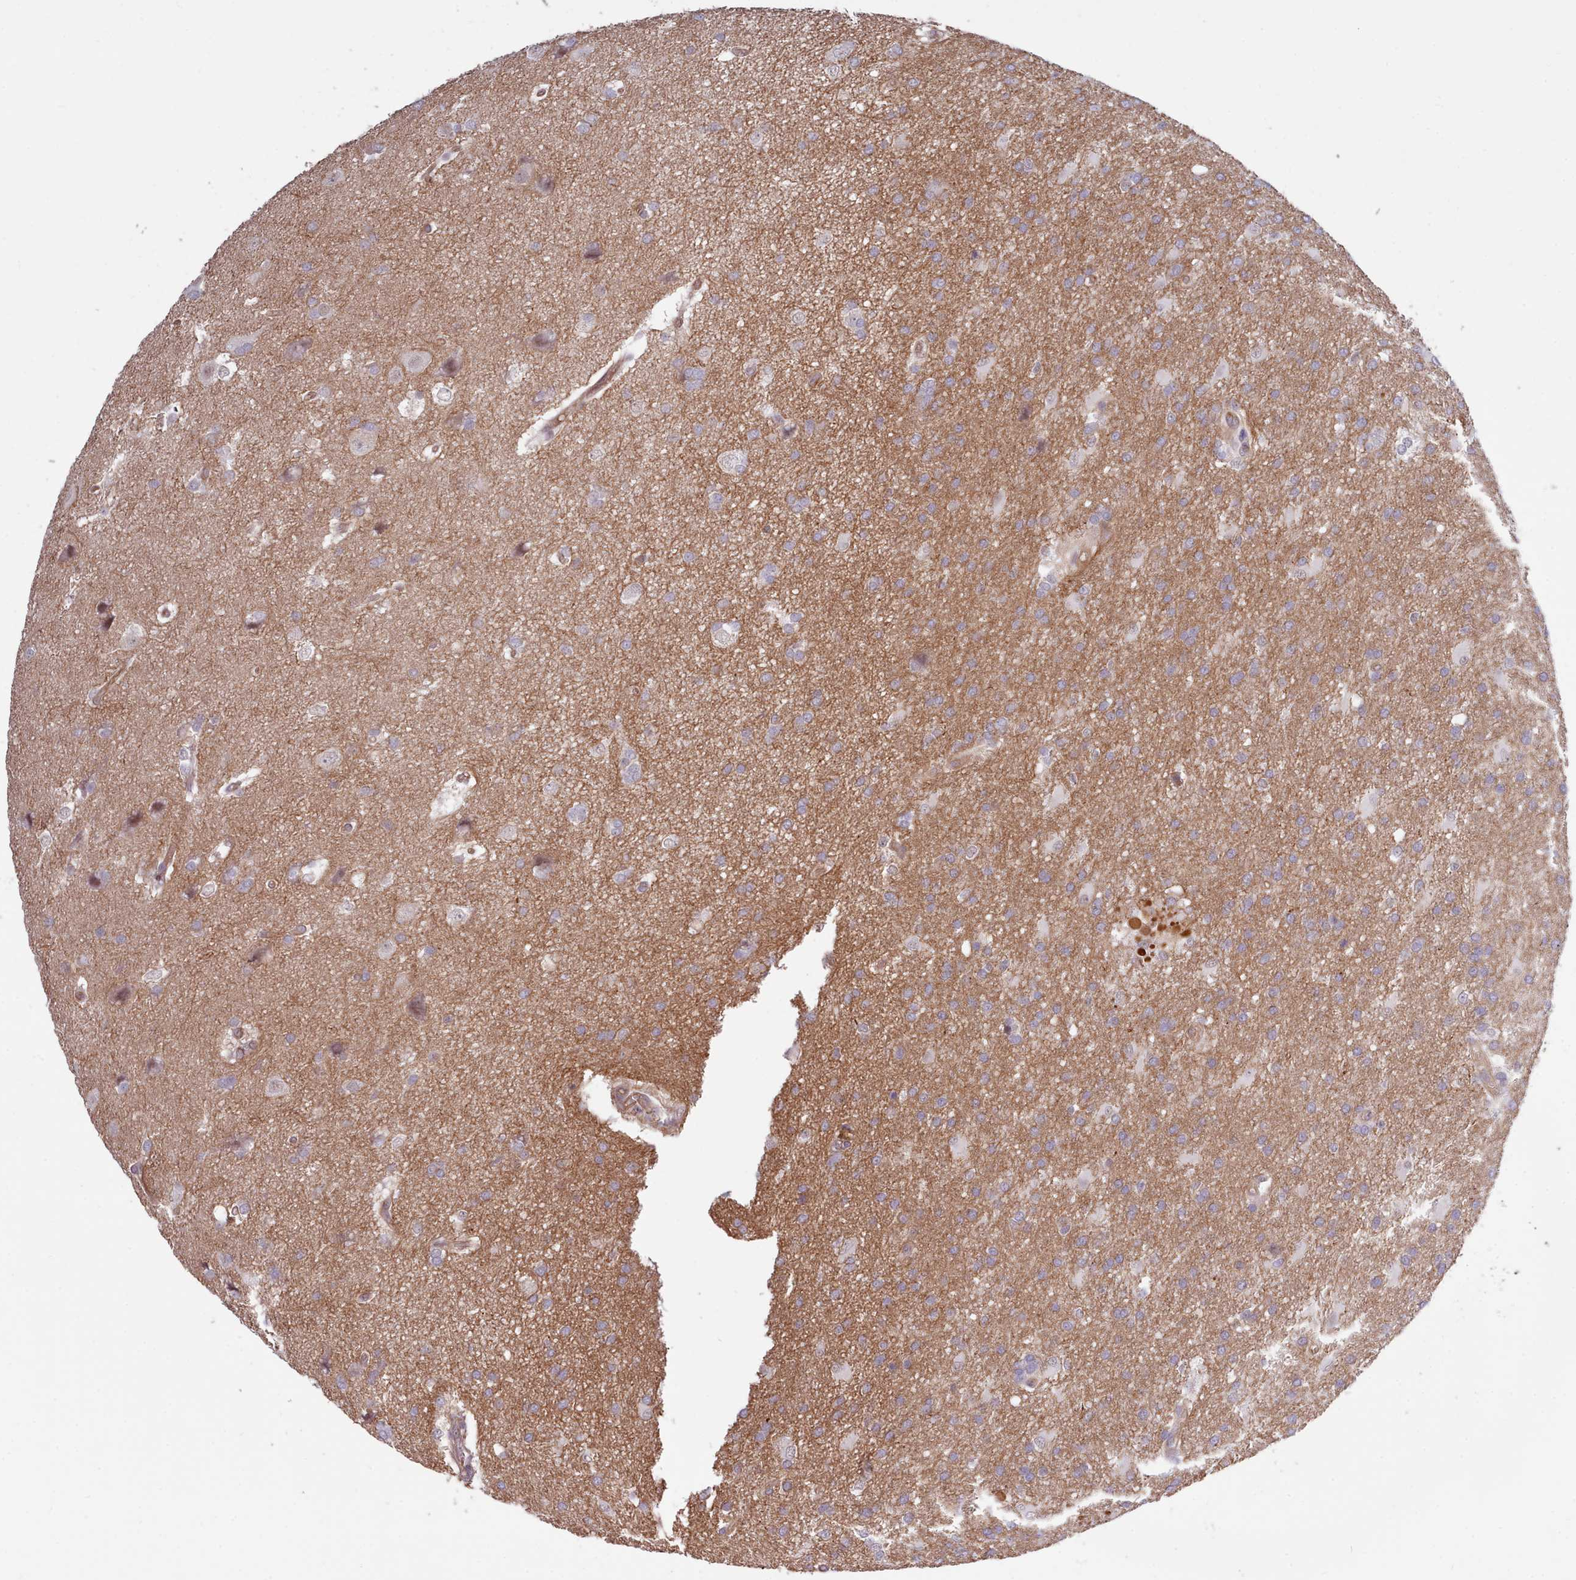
{"staining": {"intensity": "moderate", "quantity": ">75%", "location": "cytoplasmic/membranous"}, "tissue": "glioma", "cell_type": "Tumor cells", "image_type": "cancer", "snomed": [{"axis": "morphology", "description": "Glioma, malignant, Low grade"}, {"axis": "topography", "description": "Brain"}], "caption": "A medium amount of moderate cytoplasmic/membranous expression is identified in approximately >75% of tumor cells in malignant glioma (low-grade) tissue.", "gene": "ZC3H13", "patient": {"sex": "male", "age": 66}}